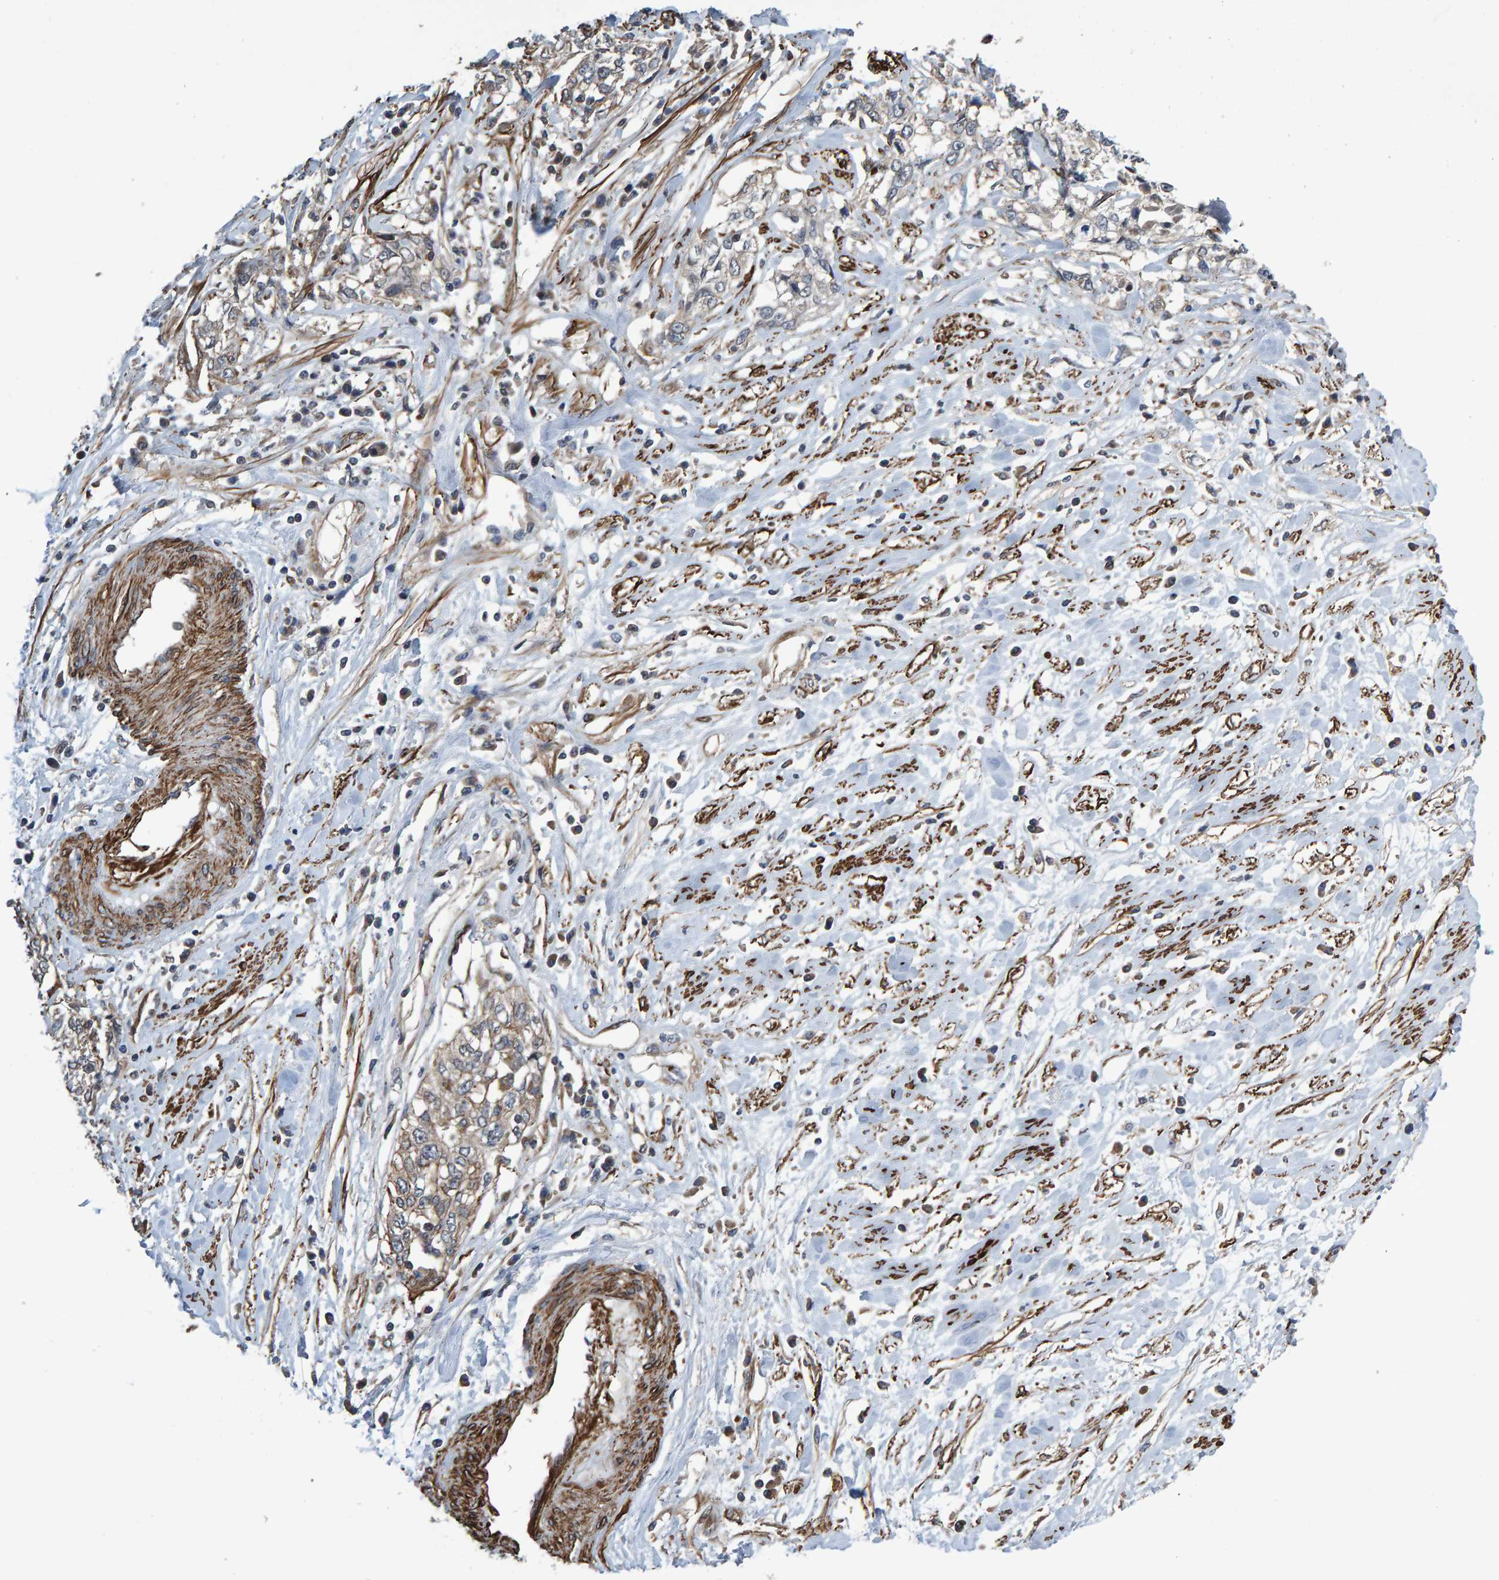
{"staining": {"intensity": "weak", "quantity": "<25%", "location": "cytoplasmic/membranous"}, "tissue": "cervical cancer", "cell_type": "Tumor cells", "image_type": "cancer", "snomed": [{"axis": "morphology", "description": "Squamous cell carcinoma, NOS"}, {"axis": "topography", "description": "Cervix"}], "caption": "Immunohistochemical staining of cervical squamous cell carcinoma demonstrates no significant staining in tumor cells. (DAB (3,3'-diaminobenzidine) immunohistochemistry (IHC), high magnification).", "gene": "SLIT2", "patient": {"sex": "female", "age": 57}}